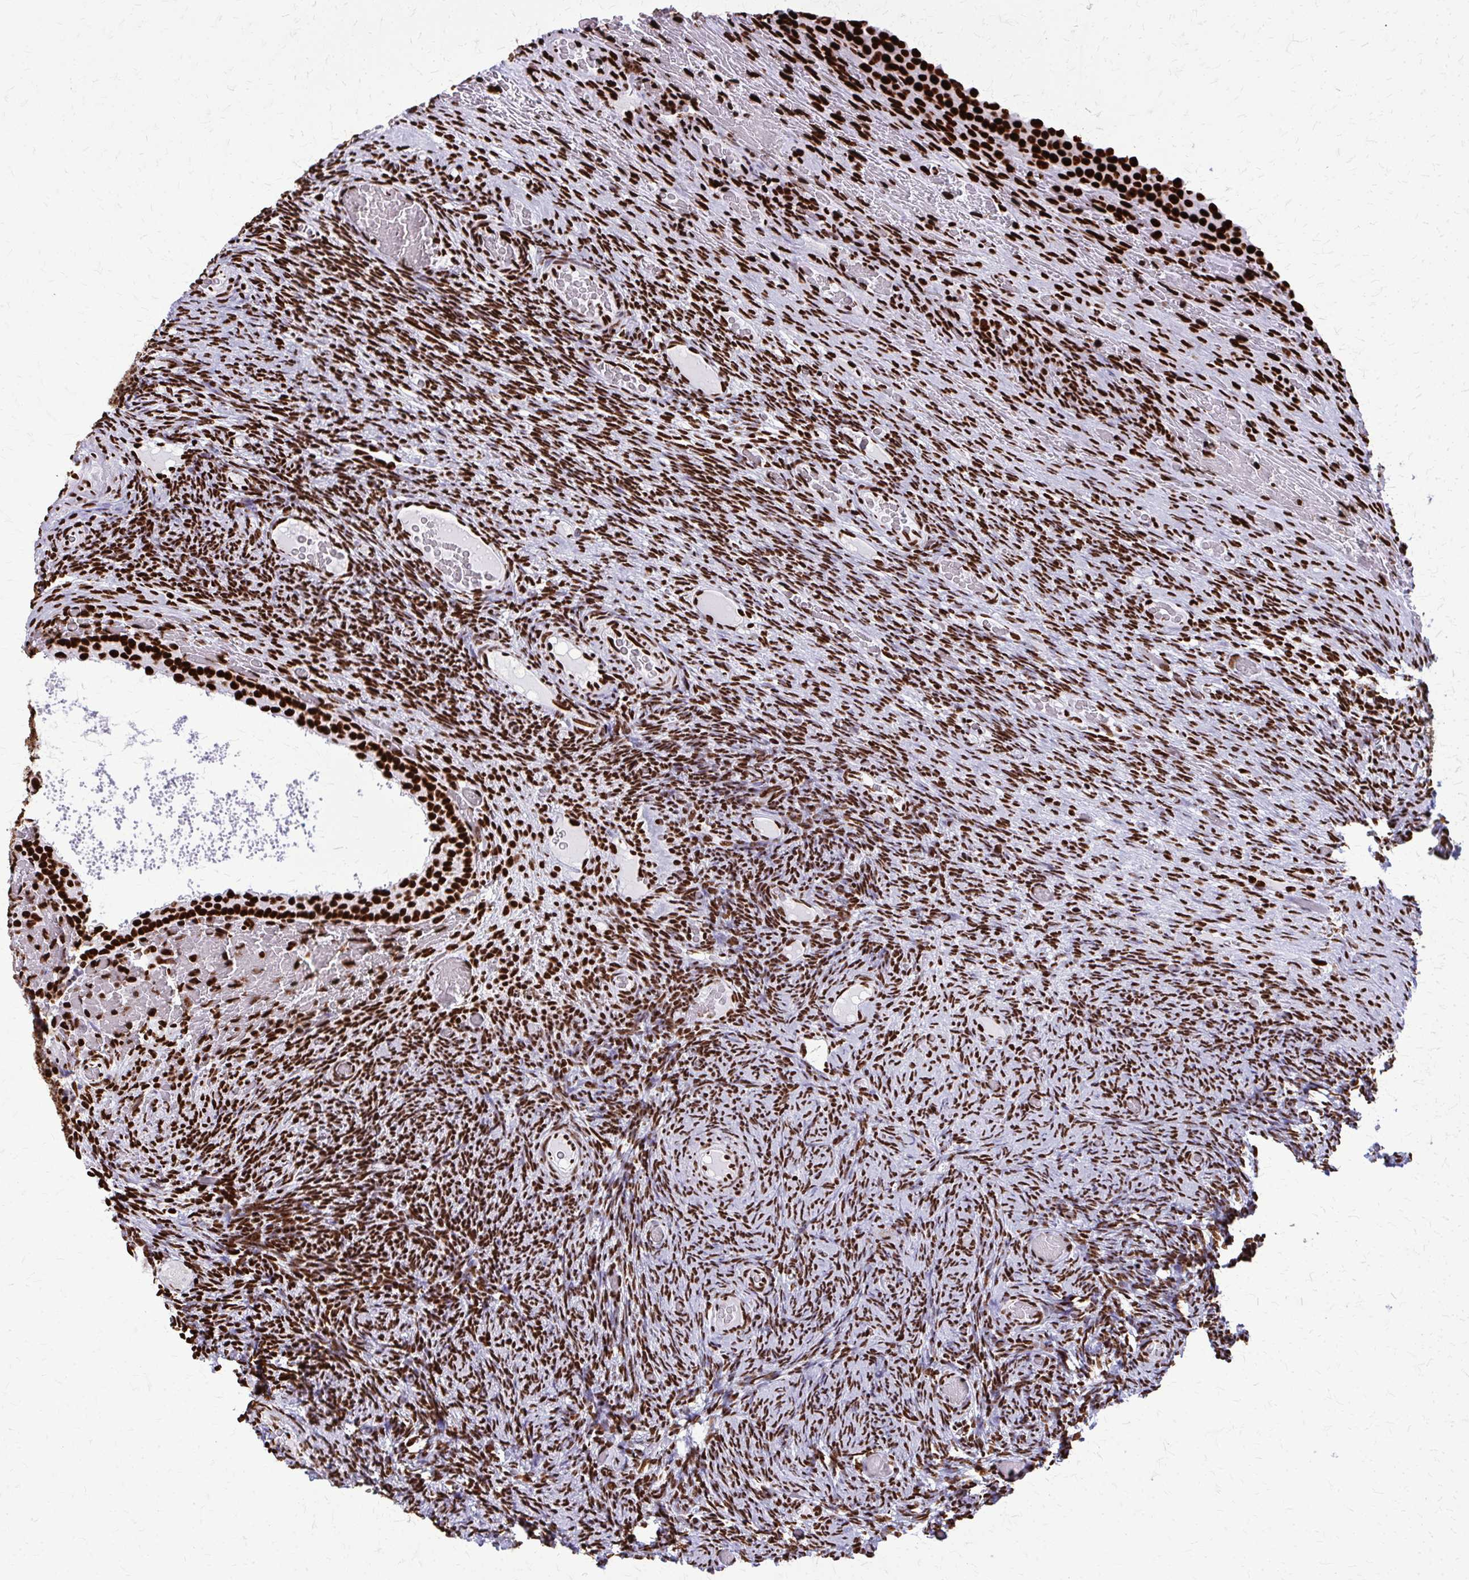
{"staining": {"intensity": "strong", "quantity": ">75%", "location": "nuclear"}, "tissue": "ovary", "cell_type": "Follicle cells", "image_type": "normal", "snomed": [{"axis": "morphology", "description": "Normal tissue, NOS"}, {"axis": "topography", "description": "Ovary"}], "caption": "Ovary stained with immunohistochemistry (IHC) displays strong nuclear expression in approximately >75% of follicle cells.", "gene": "SFPQ", "patient": {"sex": "female", "age": 34}}